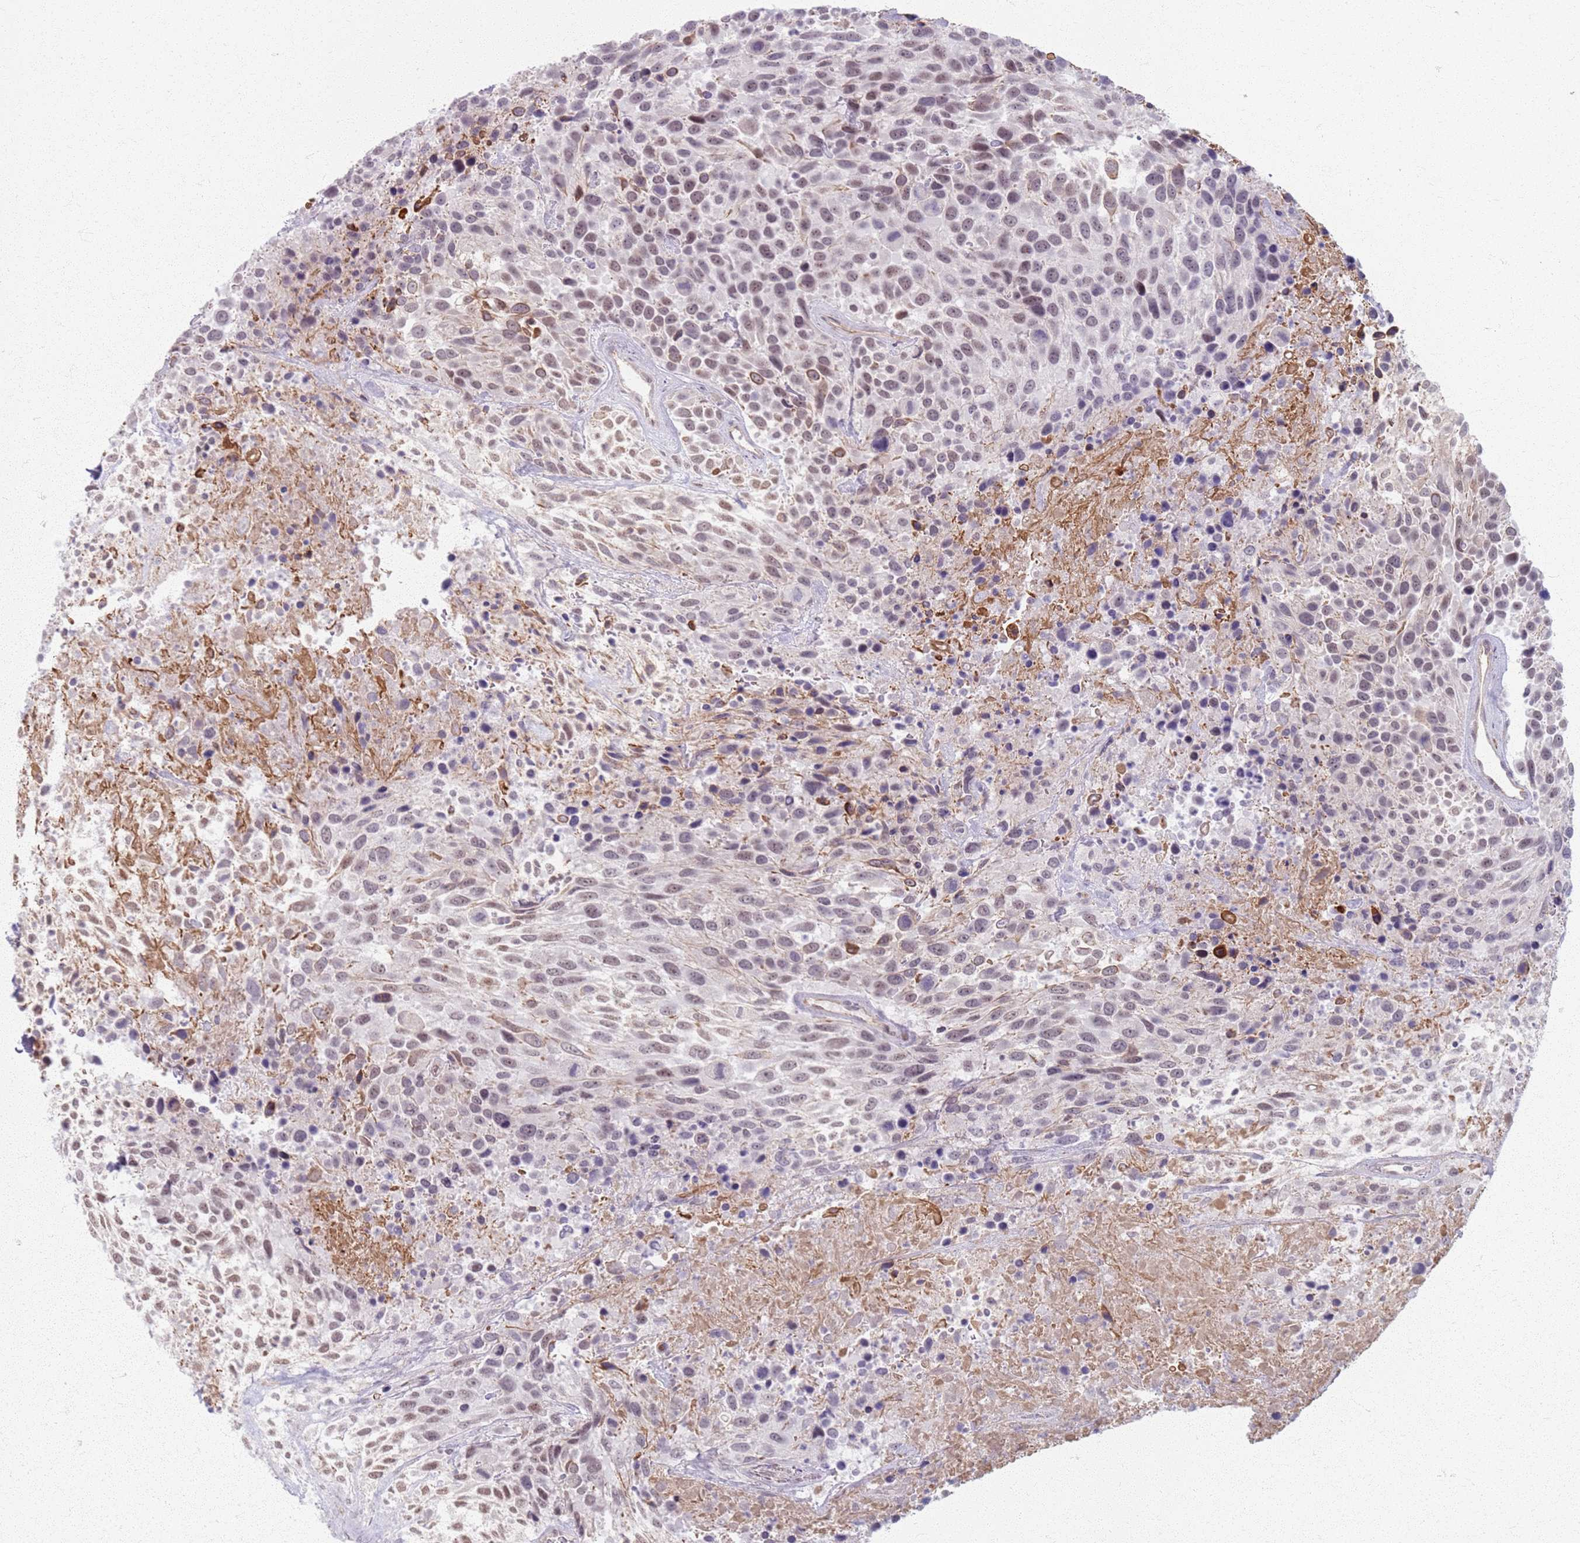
{"staining": {"intensity": "weak", "quantity": "25%-75%", "location": "nuclear"}, "tissue": "urothelial cancer", "cell_type": "Tumor cells", "image_type": "cancer", "snomed": [{"axis": "morphology", "description": "Urothelial carcinoma, High grade"}, {"axis": "topography", "description": "Urinary bladder"}], "caption": "DAB (3,3'-diaminobenzidine) immunohistochemical staining of urothelial cancer displays weak nuclear protein expression in about 25%-75% of tumor cells.", "gene": "KCNA5", "patient": {"sex": "female", "age": 70}}